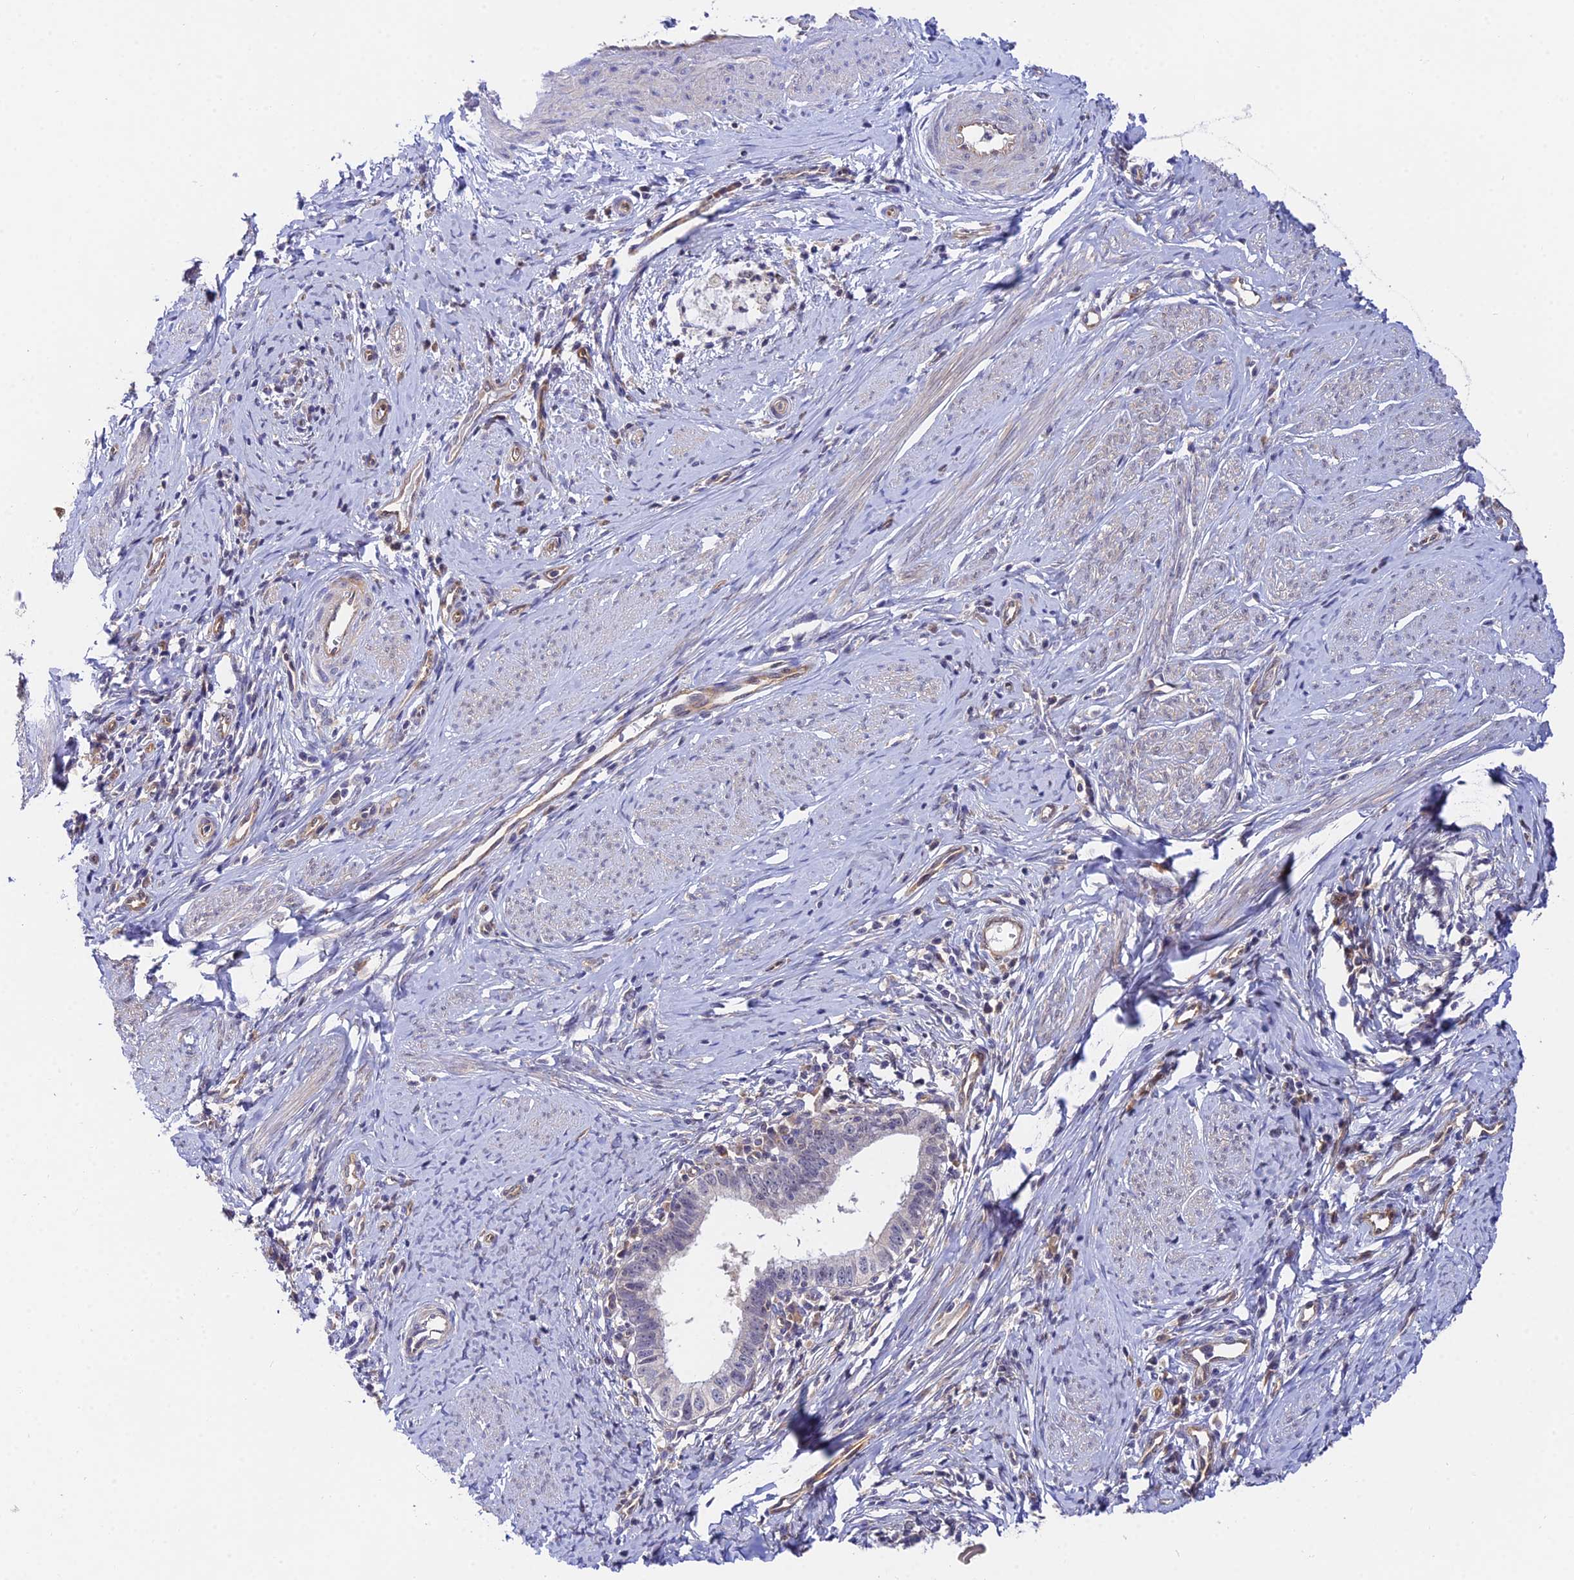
{"staining": {"intensity": "negative", "quantity": "none", "location": "none"}, "tissue": "cervical cancer", "cell_type": "Tumor cells", "image_type": "cancer", "snomed": [{"axis": "morphology", "description": "Adenocarcinoma, NOS"}, {"axis": "topography", "description": "Cervix"}], "caption": "Adenocarcinoma (cervical) was stained to show a protein in brown. There is no significant positivity in tumor cells. Nuclei are stained in blue.", "gene": "PPP2R2C", "patient": {"sex": "female", "age": 36}}